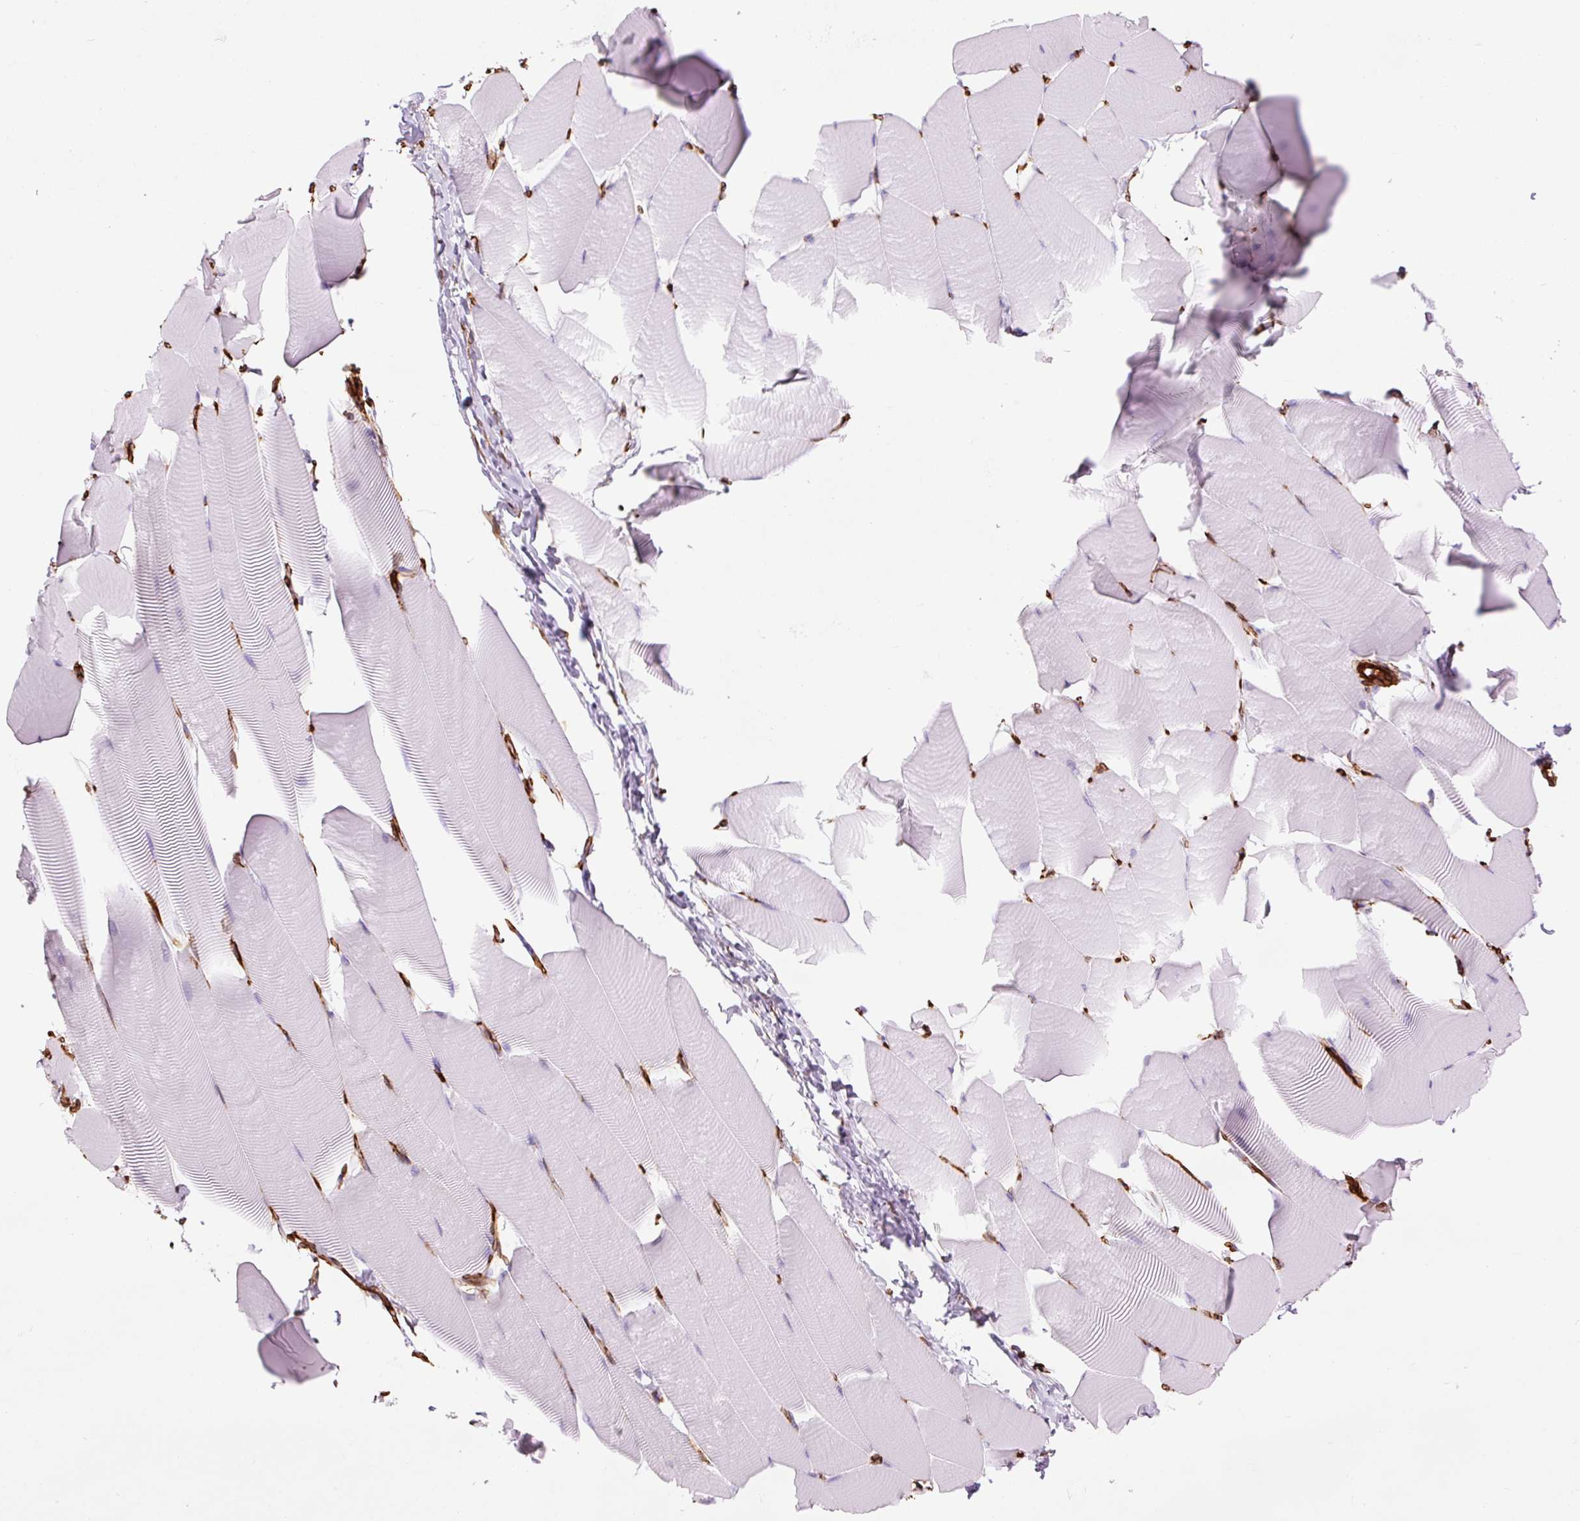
{"staining": {"intensity": "negative", "quantity": "none", "location": "none"}, "tissue": "skeletal muscle", "cell_type": "Myocytes", "image_type": "normal", "snomed": [{"axis": "morphology", "description": "Normal tissue, NOS"}, {"axis": "topography", "description": "Skeletal muscle"}], "caption": "This image is of unremarkable skeletal muscle stained with IHC to label a protein in brown with the nuclei are counter-stained blue. There is no expression in myocytes. The staining was performed using DAB to visualize the protein expression in brown, while the nuclei were stained in blue with hematoxylin (Magnification: 20x).", "gene": "CAV1", "patient": {"sex": "male", "age": 25}}